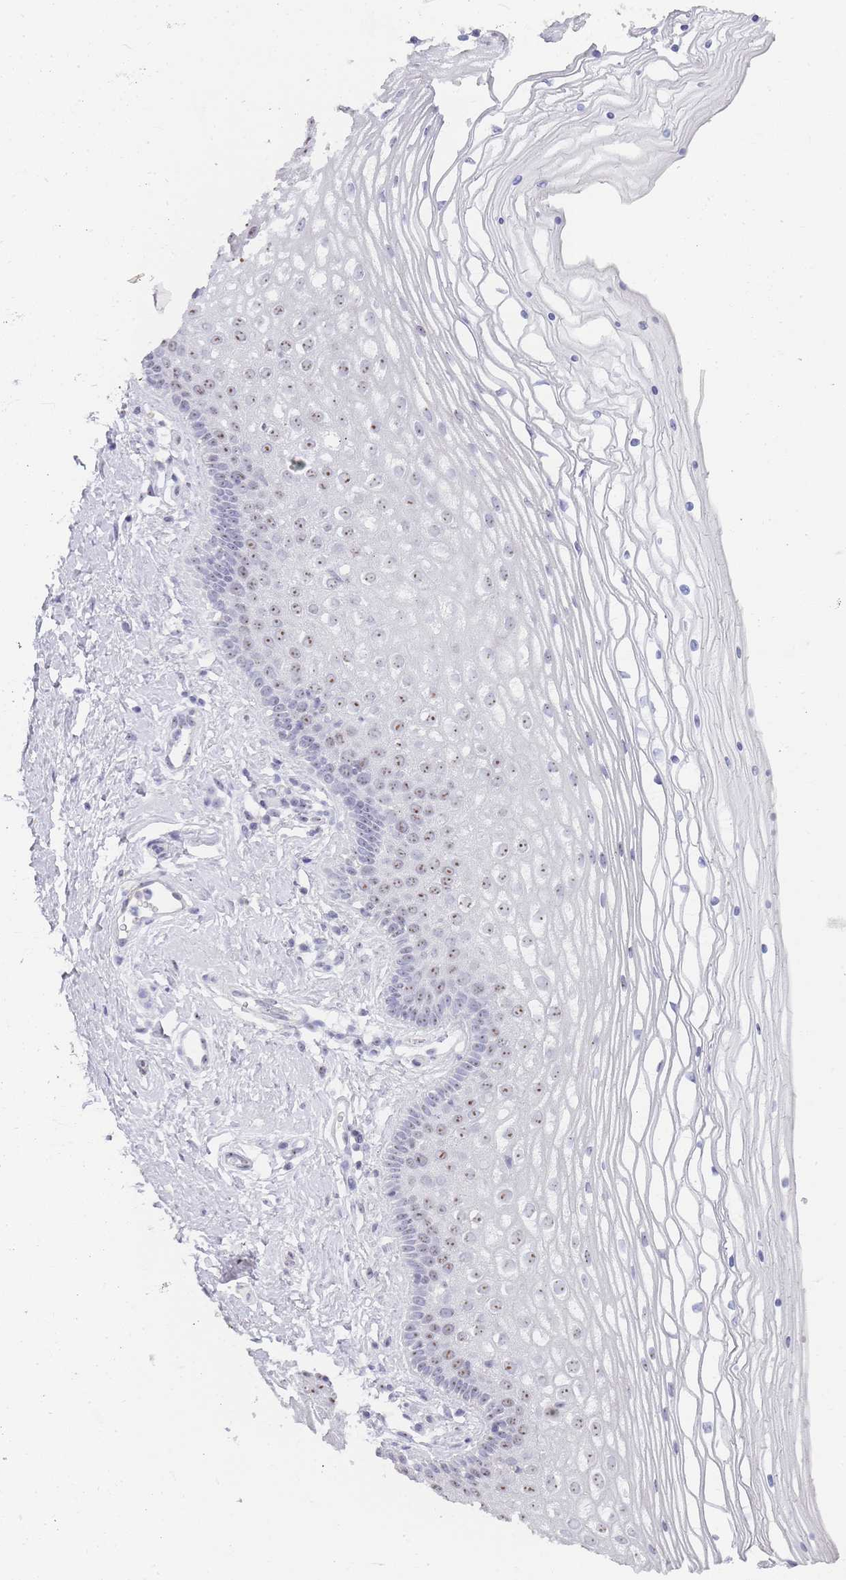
{"staining": {"intensity": "weak", "quantity": "25%-75%", "location": "nuclear"}, "tissue": "vagina", "cell_type": "Squamous epithelial cells", "image_type": "normal", "snomed": [{"axis": "morphology", "description": "Normal tissue, NOS"}, {"axis": "topography", "description": "Vagina"}], "caption": "Immunohistochemical staining of normal human vagina reveals weak nuclear protein positivity in approximately 25%-75% of squamous epithelial cells.", "gene": "NOP14", "patient": {"sex": "female", "age": 46}}